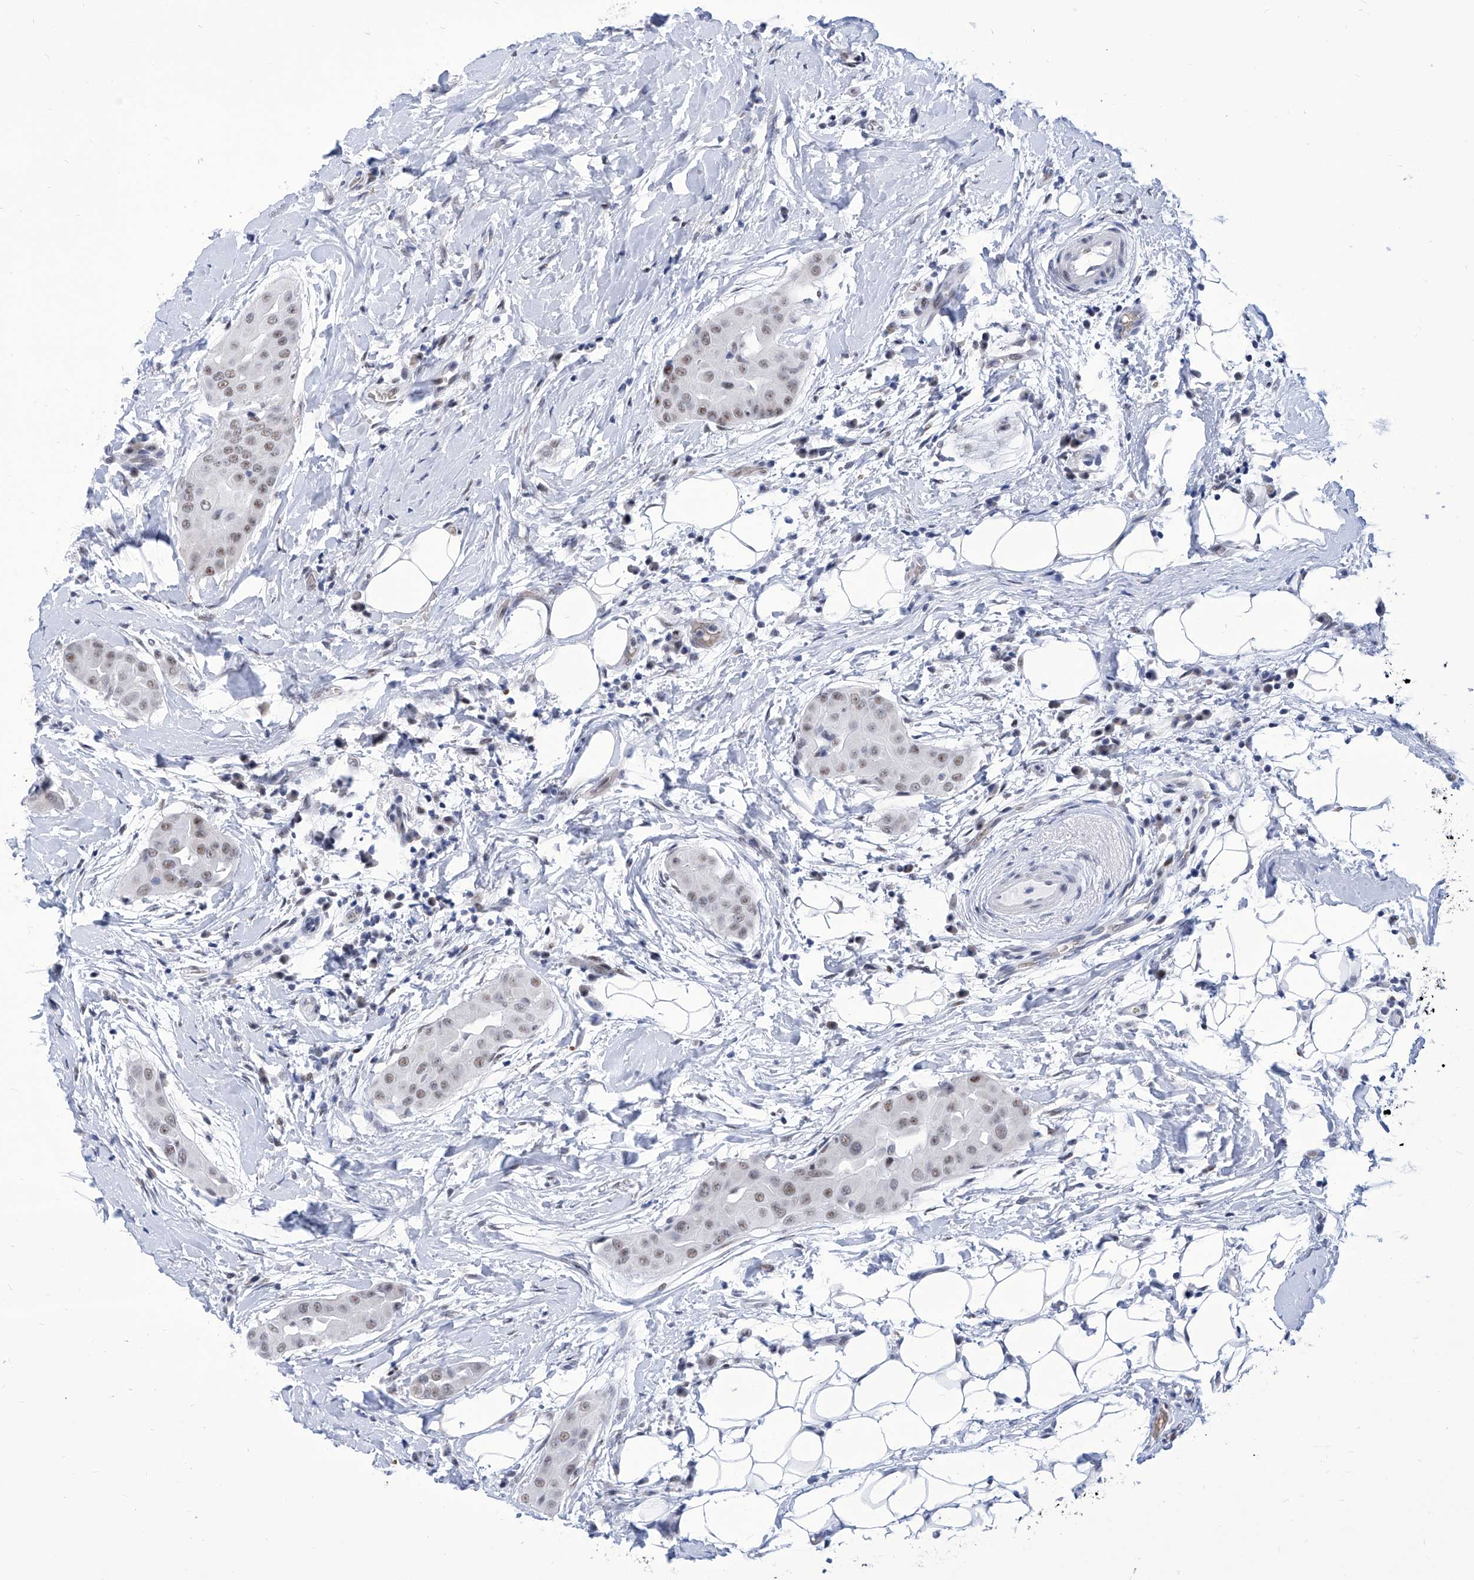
{"staining": {"intensity": "weak", "quantity": "25%-75%", "location": "nuclear"}, "tissue": "thyroid cancer", "cell_type": "Tumor cells", "image_type": "cancer", "snomed": [{"axis": "morphology", "description": "Papillary adenocarcinoma, NOS"}, {"axis": "topography", "description": "Thyroid gland"}], "caption": "A high-resolution micrograph shows immunohistochemistry staining of thyroid papillary adenocarcinoma, which shows weak nuclear staining in about 25%-75% of tumor cells. (Brightfield microscopy of DAB IHC at high magnification).", "gene": "SART1", "patient": {"sex": "male", "age": 33}}